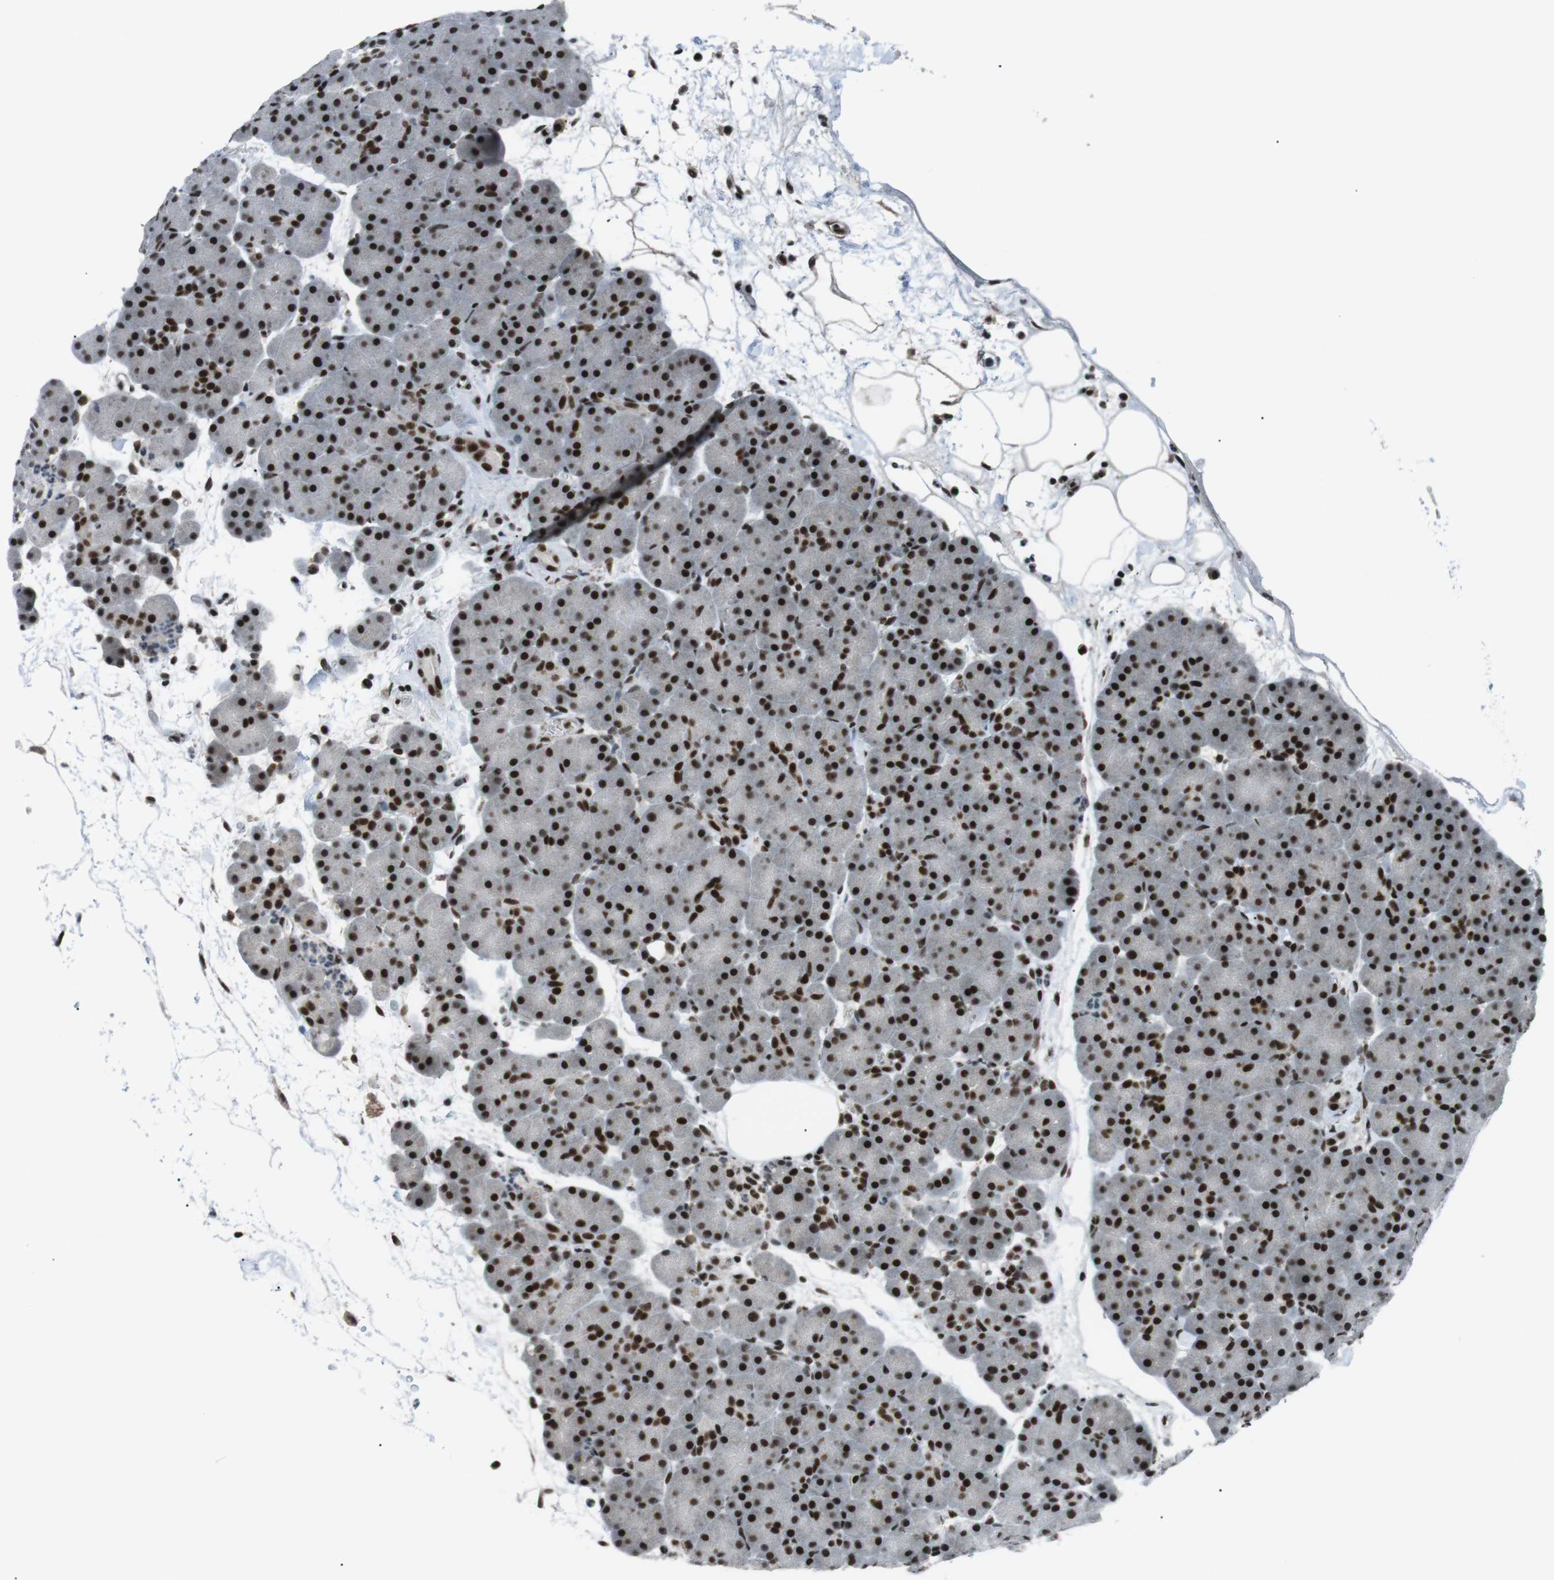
{"staining": {"intensity": "strong", "quantity": ">75%", "location": "cytoplasmic/membranous,nuclear"}, "tissue": "pancreas", "cell_type": "Exocrine glandular cells", "image_type": "normal", "snomed": [{"axis": "morphology", "description": "Normal tissue, NOS"}, {"axis": "topography", "description": "Pancreas"}], "caption": "About >75% of exocrine glandular cells in normal human pancreas exhibit strong cytoplasmic/membranous,nuclear protein staining as visualized by brown immunohistochemical staining.", "gene": "TAF1", "patient": {"sex": "male", "age": 66}}